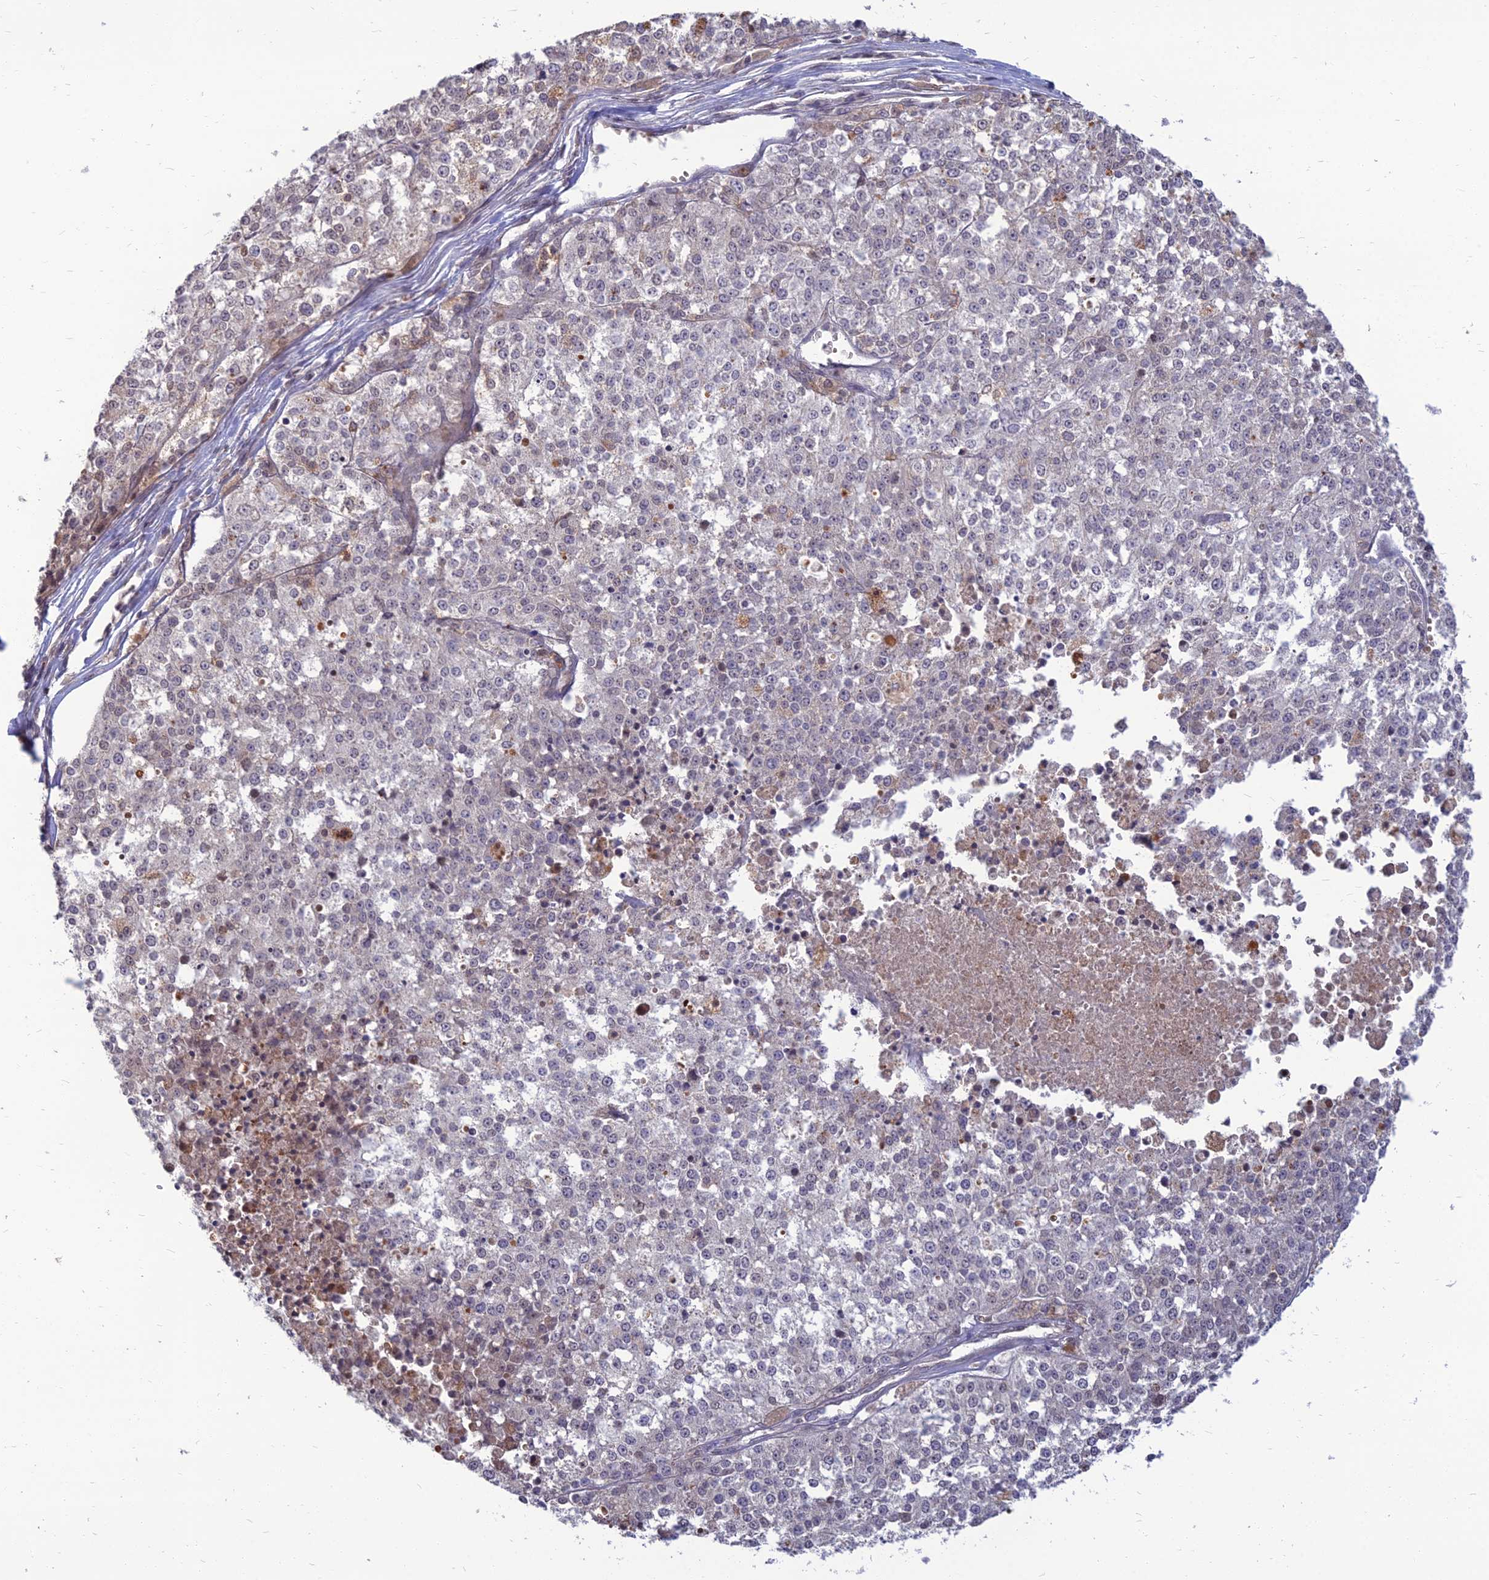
{"staining": {"intensity": "negative", "quantity": "none", "location": "none"}, "tissue": "melanoma", "cell_type": "Tumor cells", "image_type": "cancer", "snomed": [{"axis": "morphology", "description": "Malignant melanoma, NOS"}, {"axis": "topography", "description": "Skin"}], "caption": "The histopathology image exhibits no significant staining in tumor cells of malignant melanoma.", "gene": "OPA3", "patient": {"sex": "female", "age": 64}}